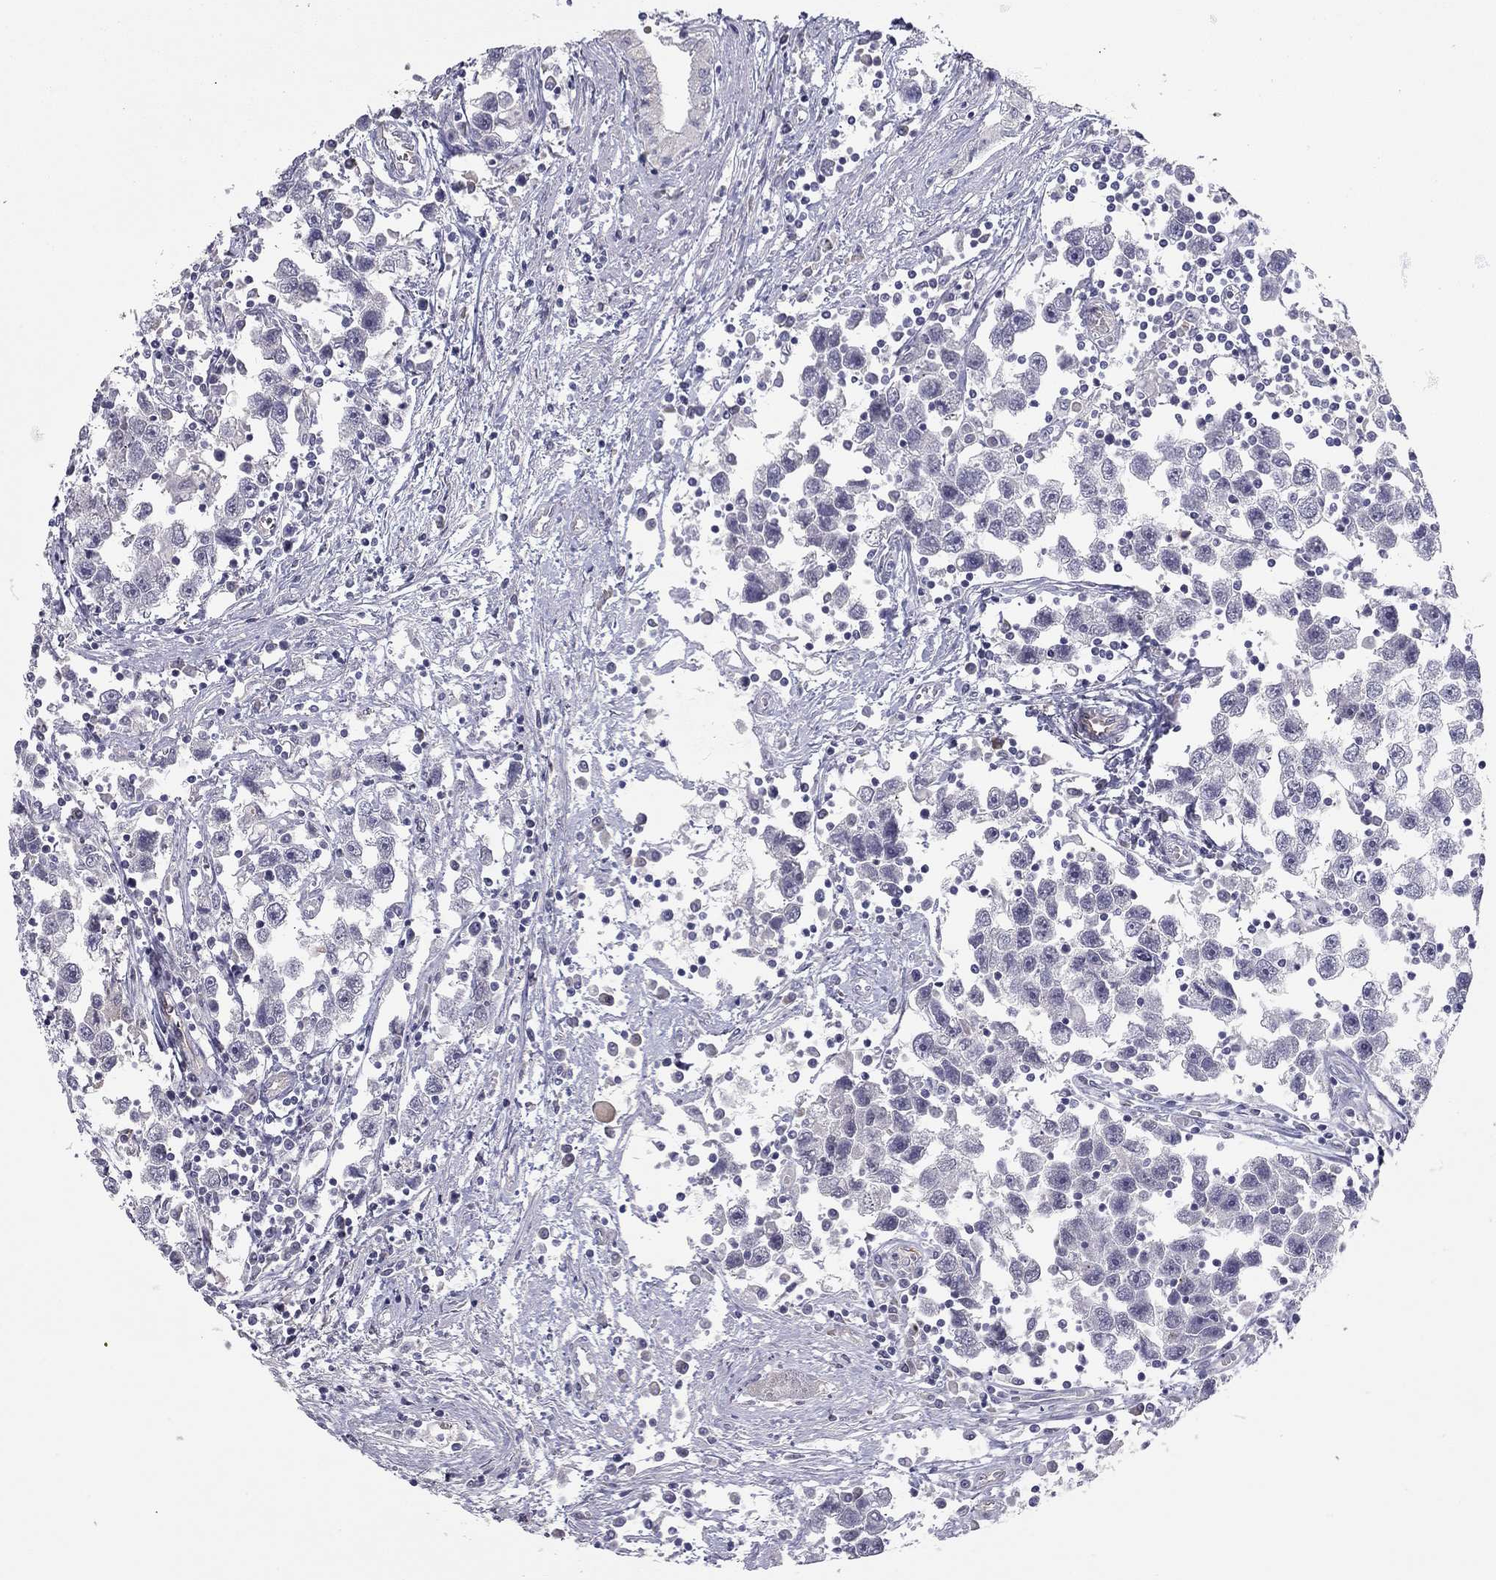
{"staining": {"intensity": "negative", "quantity": "none", "location": "none"}, "tissue": "testis cancer", "cell_type": "Tumor cells", "image_type": "cancer", "snomed": [{"axis": "morphology", "description": "Seminoma, NOS"}, {"axis": "topography", "description": "Testis"}], "caption": "Tumor cells show no significant protein staining in testis cancer (seminoma).", "gene": "SCARB1", "patient": {"sex": "male", "age": 30}}